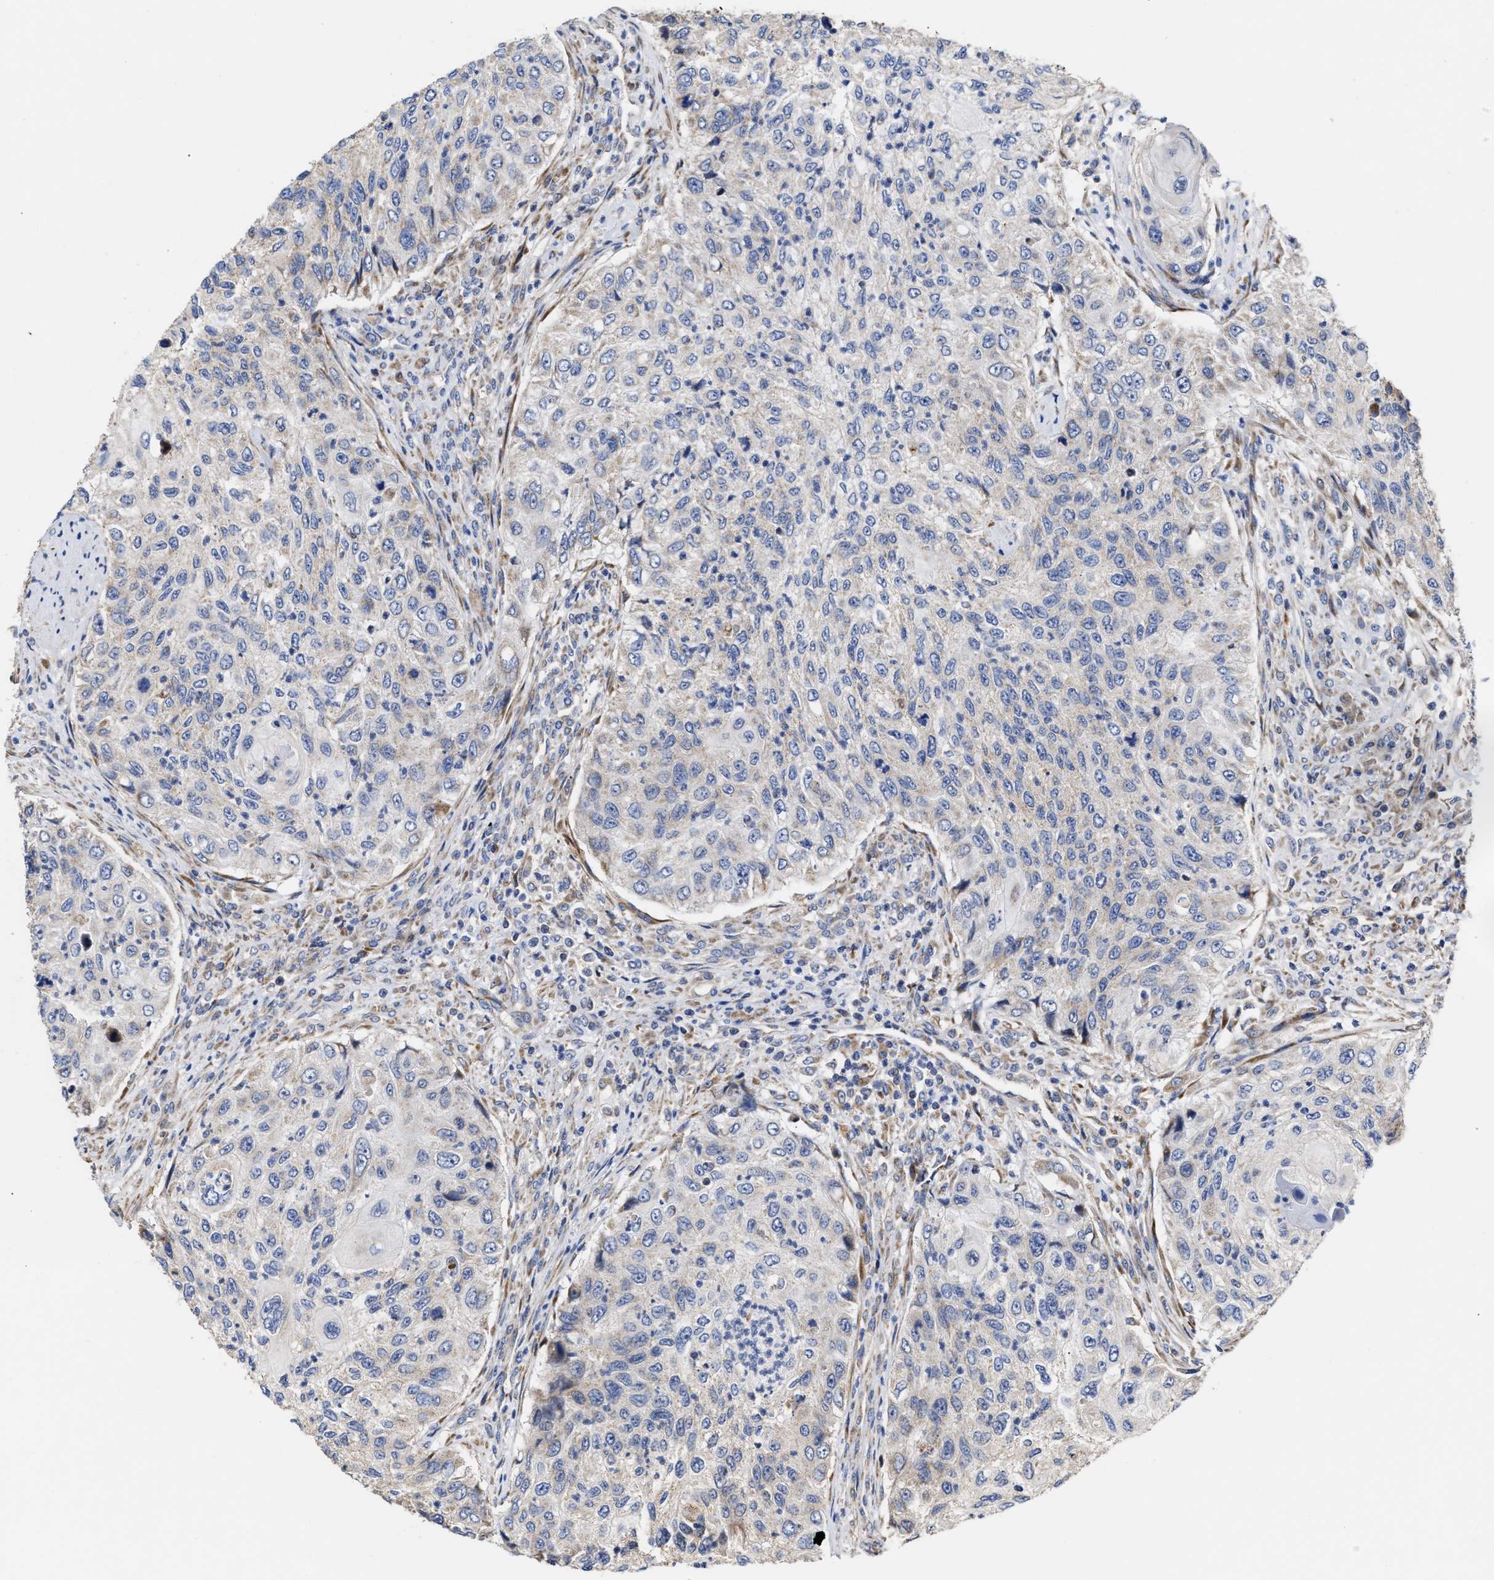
{"staining": {"intensity": "negative", "quantity": "none", "location": "none"}, "tissue": "urothelial cancer", "cell_type": "Tumor cells", "image_type": "cancer", "snomed": [{"axis": "morphology", "description": "Urothelial carcinoma, High grade"}, {"axis": "topography", "description": "Urinary bladder"}], "caption": "Image shows no protein staining in tumor cells of urothelial cancer tissue.", "gene": "MALSU1", "patient": {"sex": "female", "age": 60}}